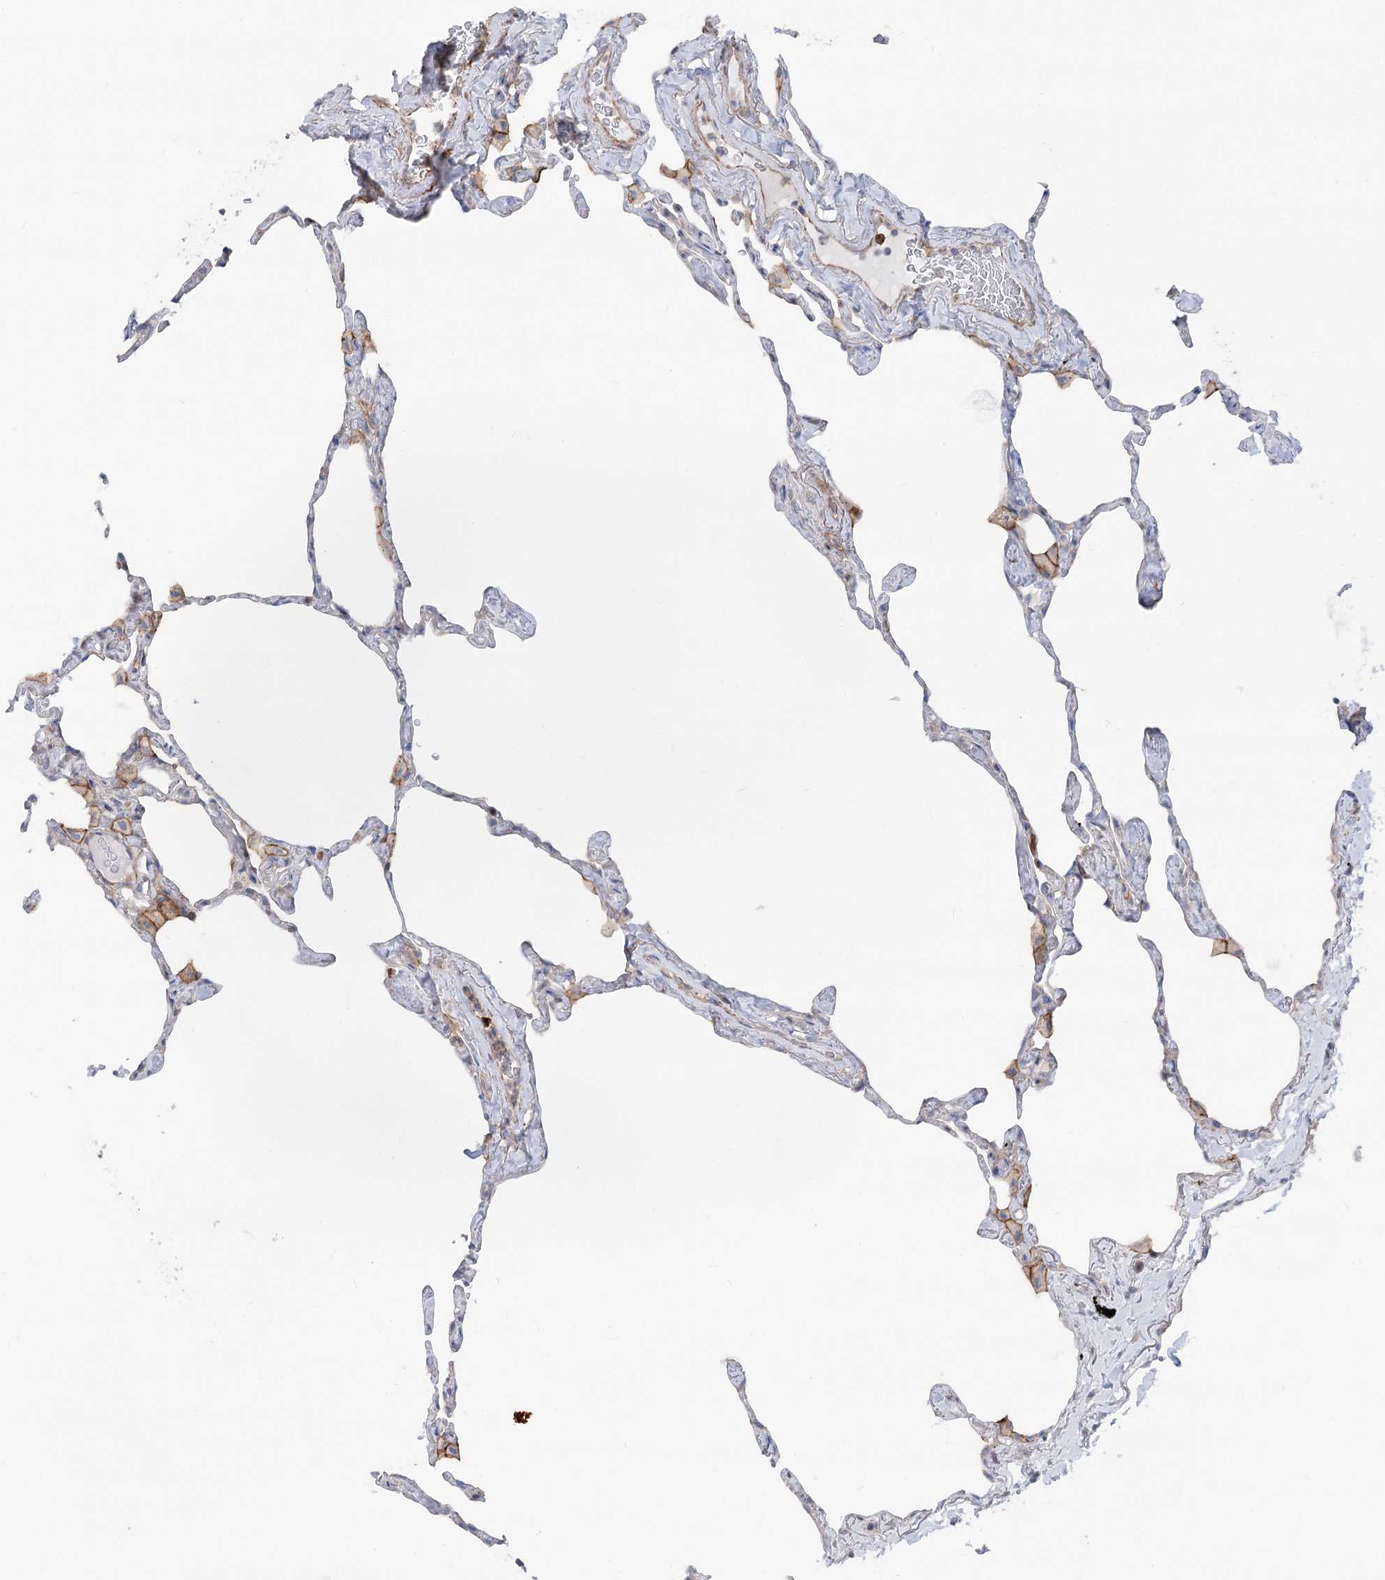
{"staining": {"intensity": "moderate", "quantity": "<25%", "location": "cytoplasmic/membranous"}, "tissue": "lung", "cell_type": "Alveolar cells", "image_type": "normal", "snomed": [{"axis": "morphology", "description": "Normal tissue, NOS"}, {"axis": "topography", "description": "Lung"}], "caption": "About <25% of alveolar cells in unremarkable lung reveal moderate cytoplasmic/membranous protein positivity as visualized by brown immunohistochemical staining.", "gene": "LARP1B", "patient": {"sex": "male", "age": 65}}